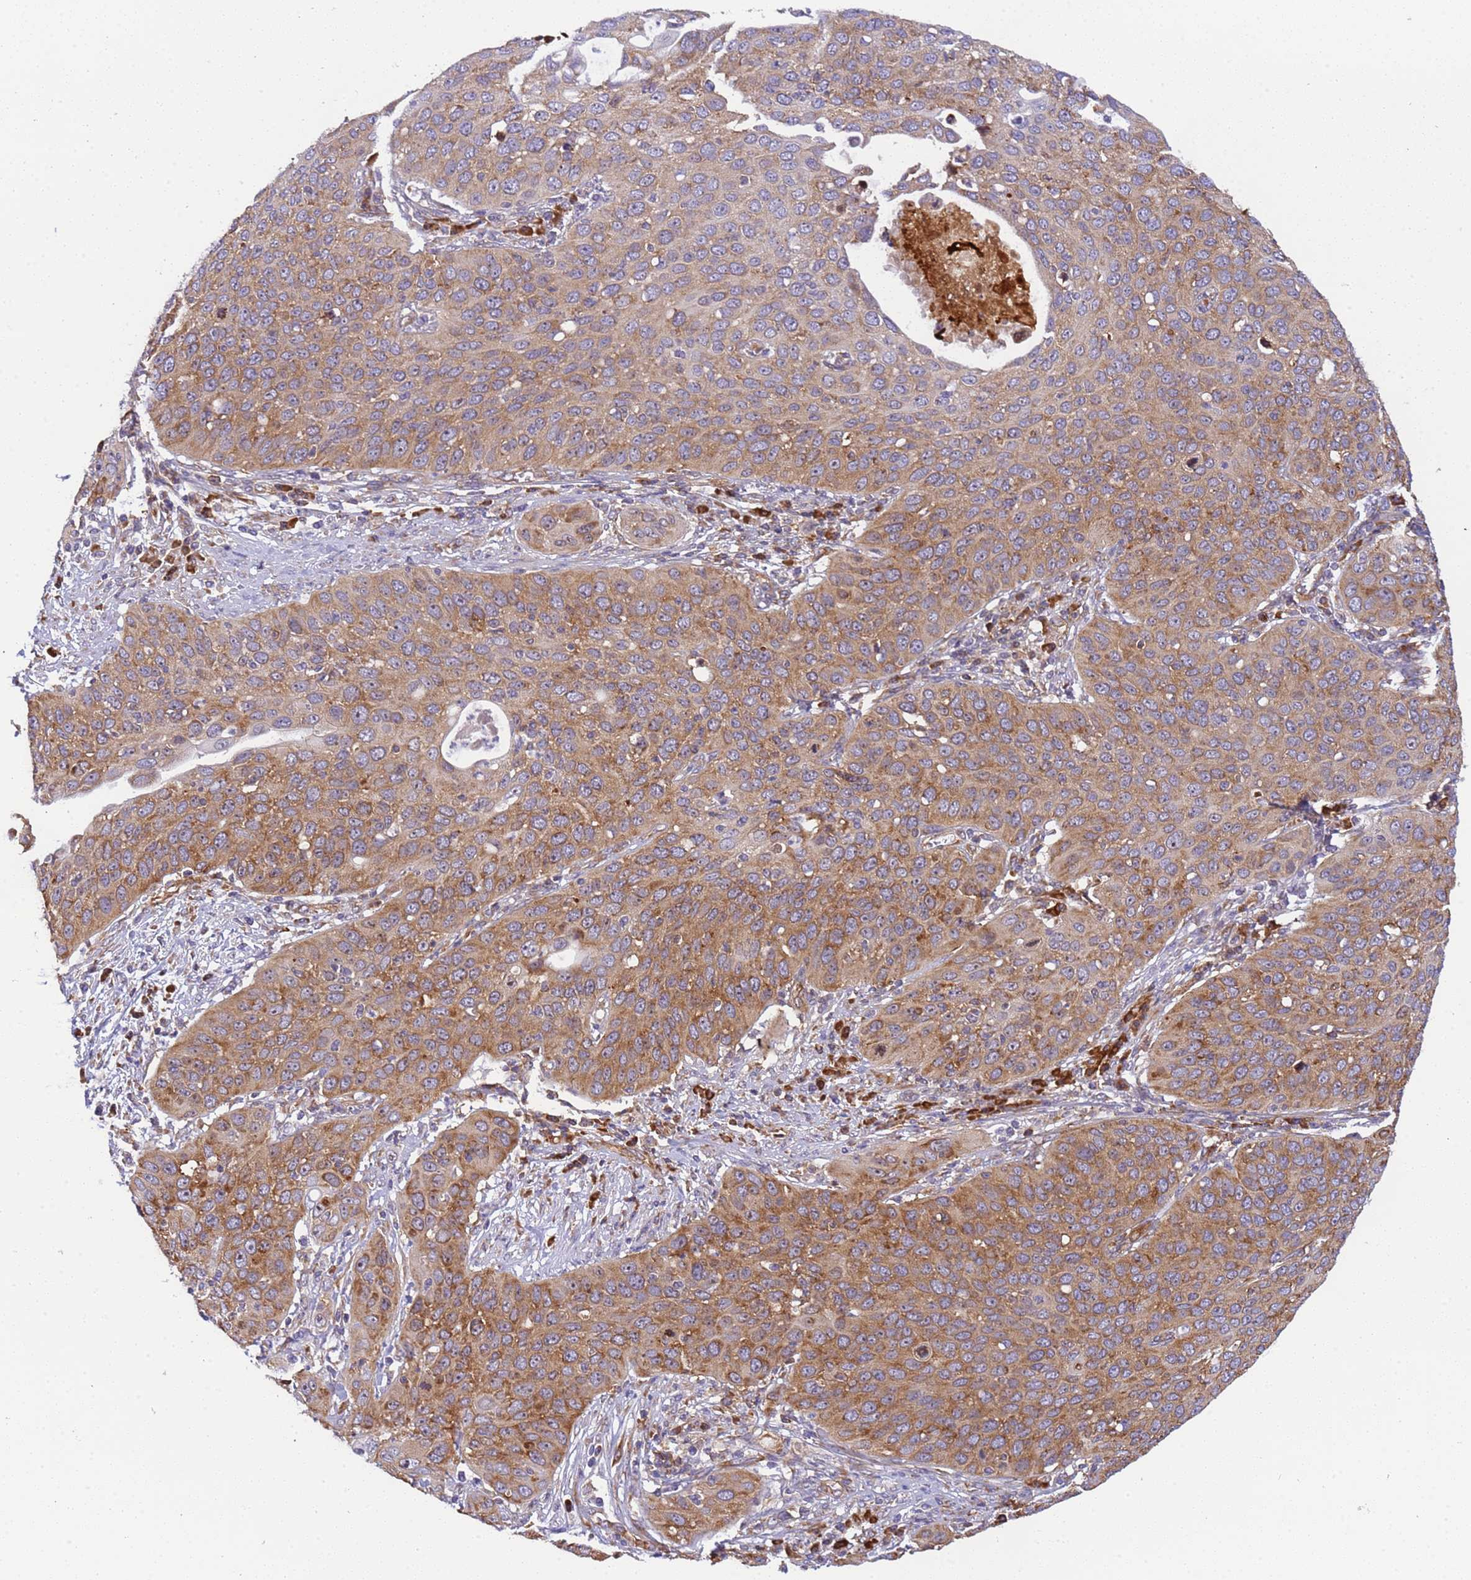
{"staining": {"intensity": "moderate", "quantity": ">75%", "location": "cytoplasmic/membranous"}, "tissue": "cervical cancer", "cell_type": "Tumor cells", "image_type": "cancer", "snomed": [{"axis": "morphology", "description": "Squamous cell carcinoma, NOS"}, {"axis": "topography", "description": "Cervix"}], "caption": "The immunohistochemical stain highlights moderate cytoplasmic/membranous staining in tumor cells of cervical cancer tissue. The staining is performed using DAB brown chromogen to label protein expression. The nuclei are counter-stained blue using hematoxylin.", "gene": "RPL36", "patient": {"sex": "female", "age": 36}}